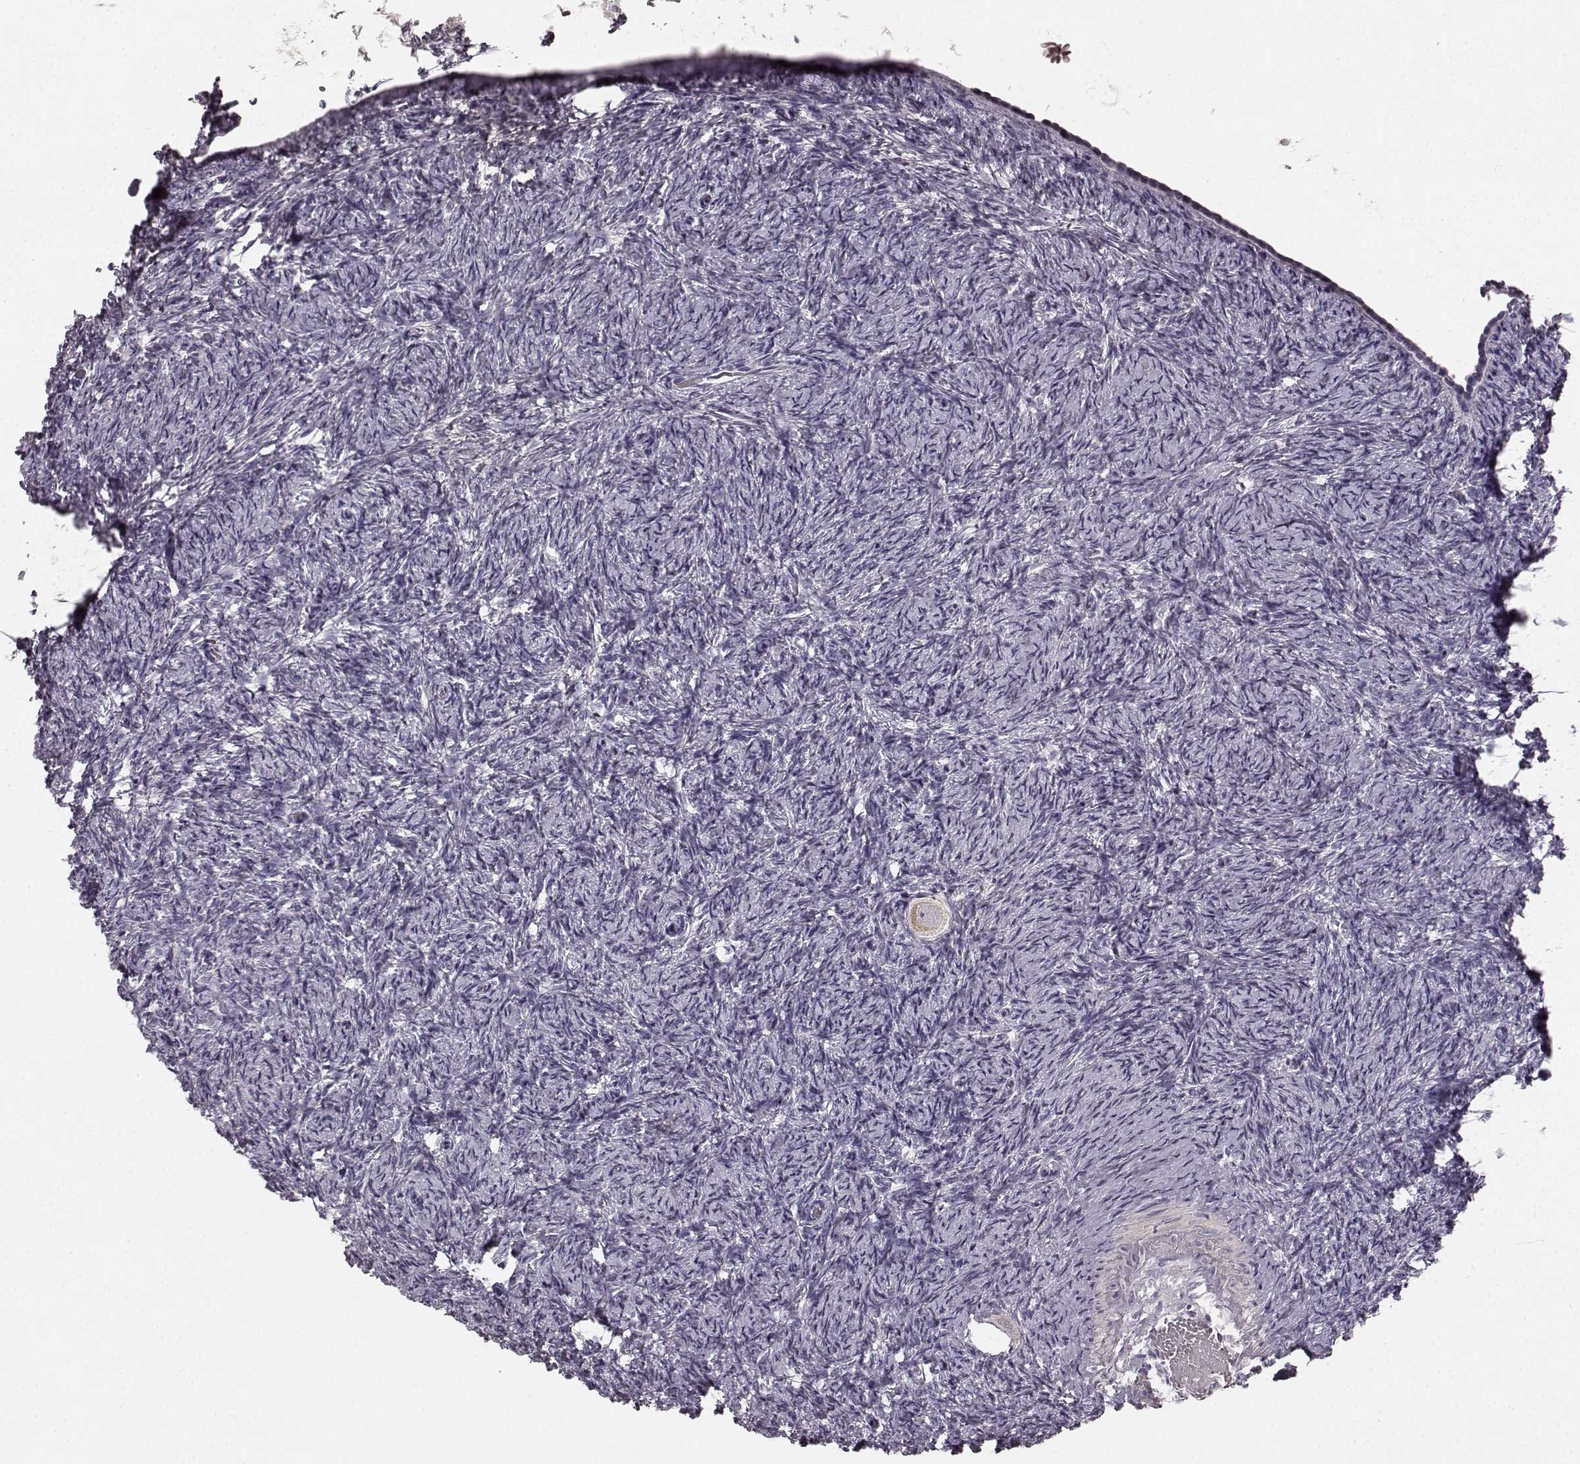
{"staining": {"intensity": "negative", "quantity": "none", "location": "none"}, "tissue": "ovary", "cell_type": "Follicle cells", "image_type": "normal", "snomed": [{"axis": "morphology", "description": "Normal tissue, NOS"}, {"axis": "topography", "description": "Ovary"}], "caption": "DAB immunohistochemical staining of unremarkable human ovary shows no significant staining in follicle cells.", "gene": "RIT2", "patient": {"sex": "female", "age": 39}}